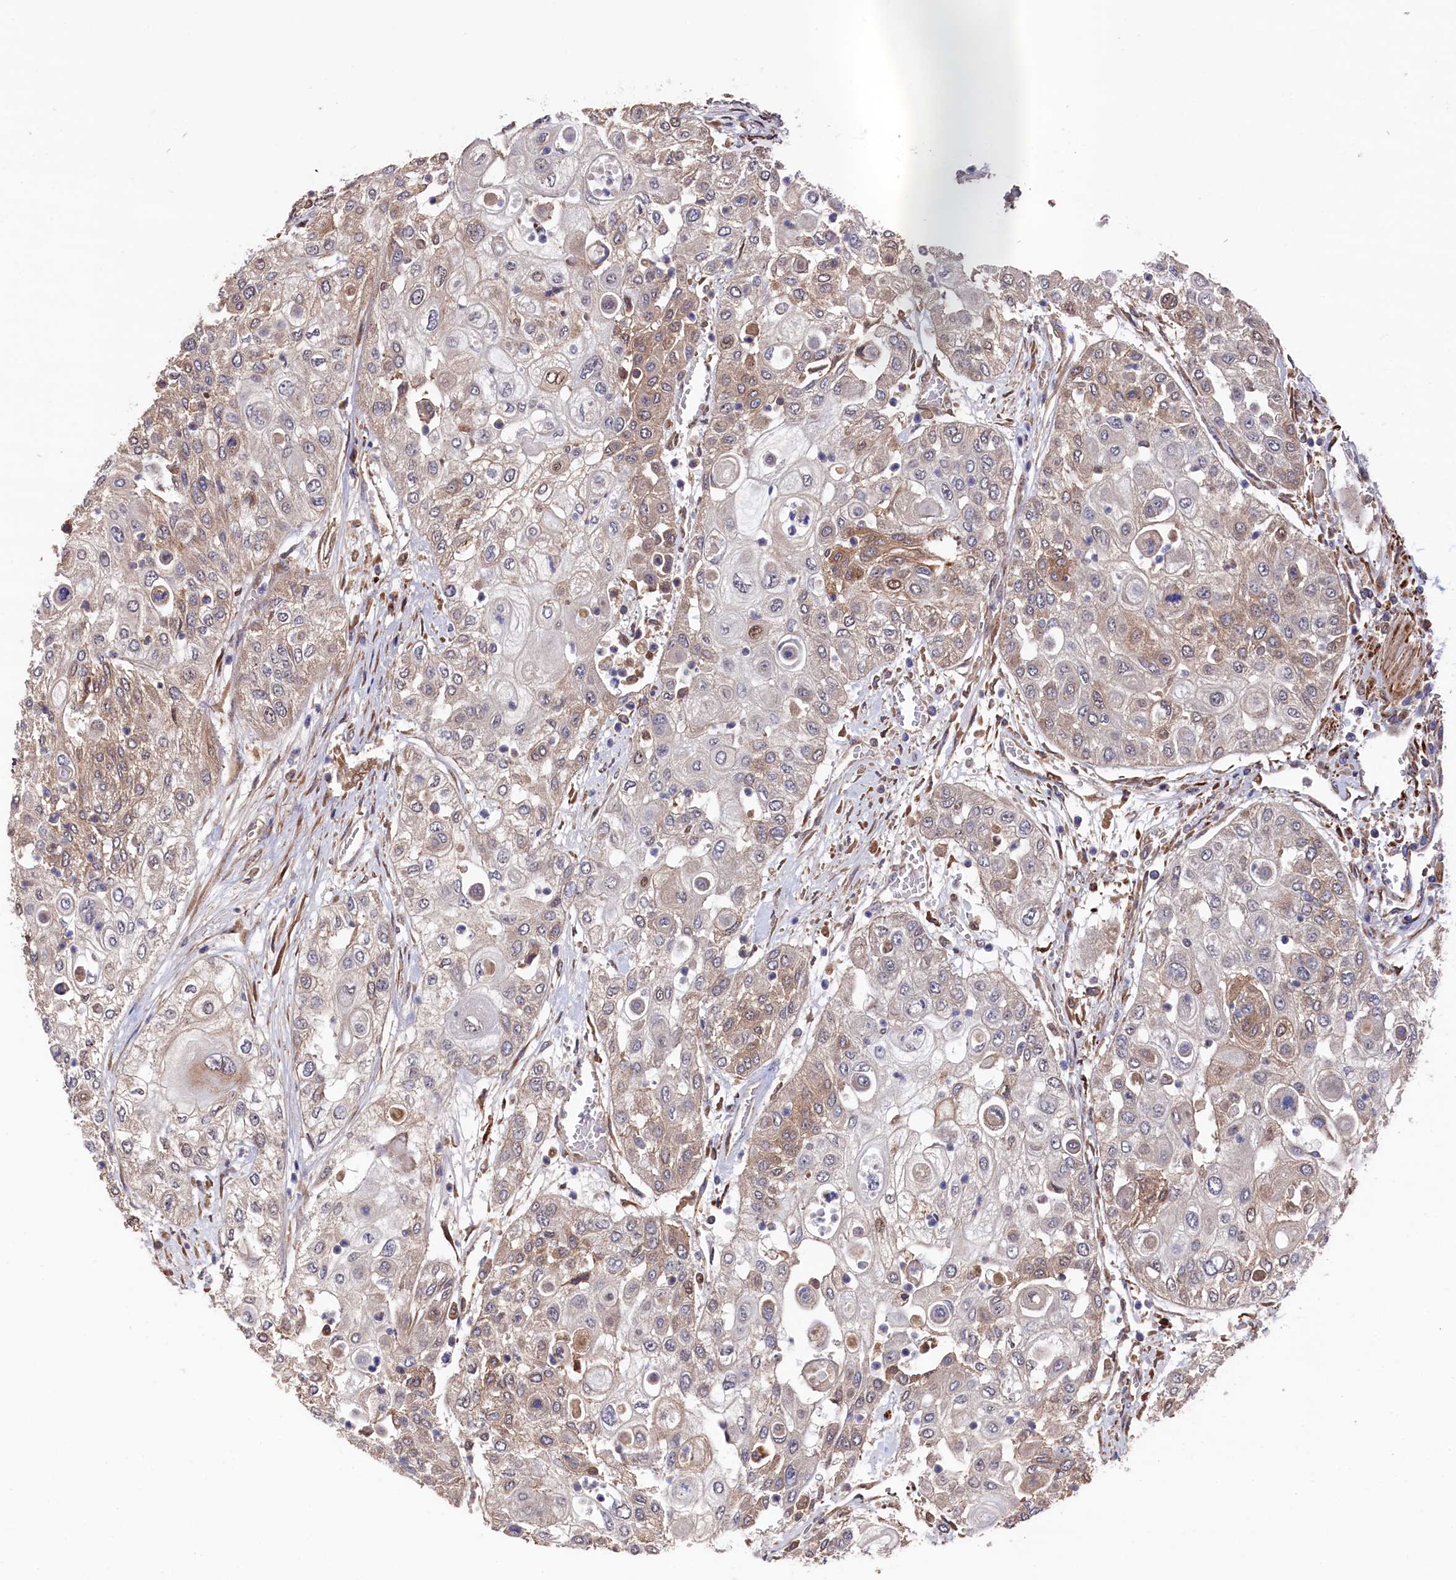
{"staining": {"intensity": "weak", "quantity": "<25%", "location": "cytoplasmic/membranous"}, "tissue": "urothelial cancer", "cell_type": "Tumor cells", "image_type": "cancer", "snomed": [{"axis": "morphology", "description": "Urothelial carcinoma, High grade"}, {"axis": "topography", "description": "Urinary bladder"}], "caption": "Tumor cells show no significant staining in urothelial carcinoma (high-grade).", "gene": "SLC12A4", "patient": {"sex": "female", "age": 79}}